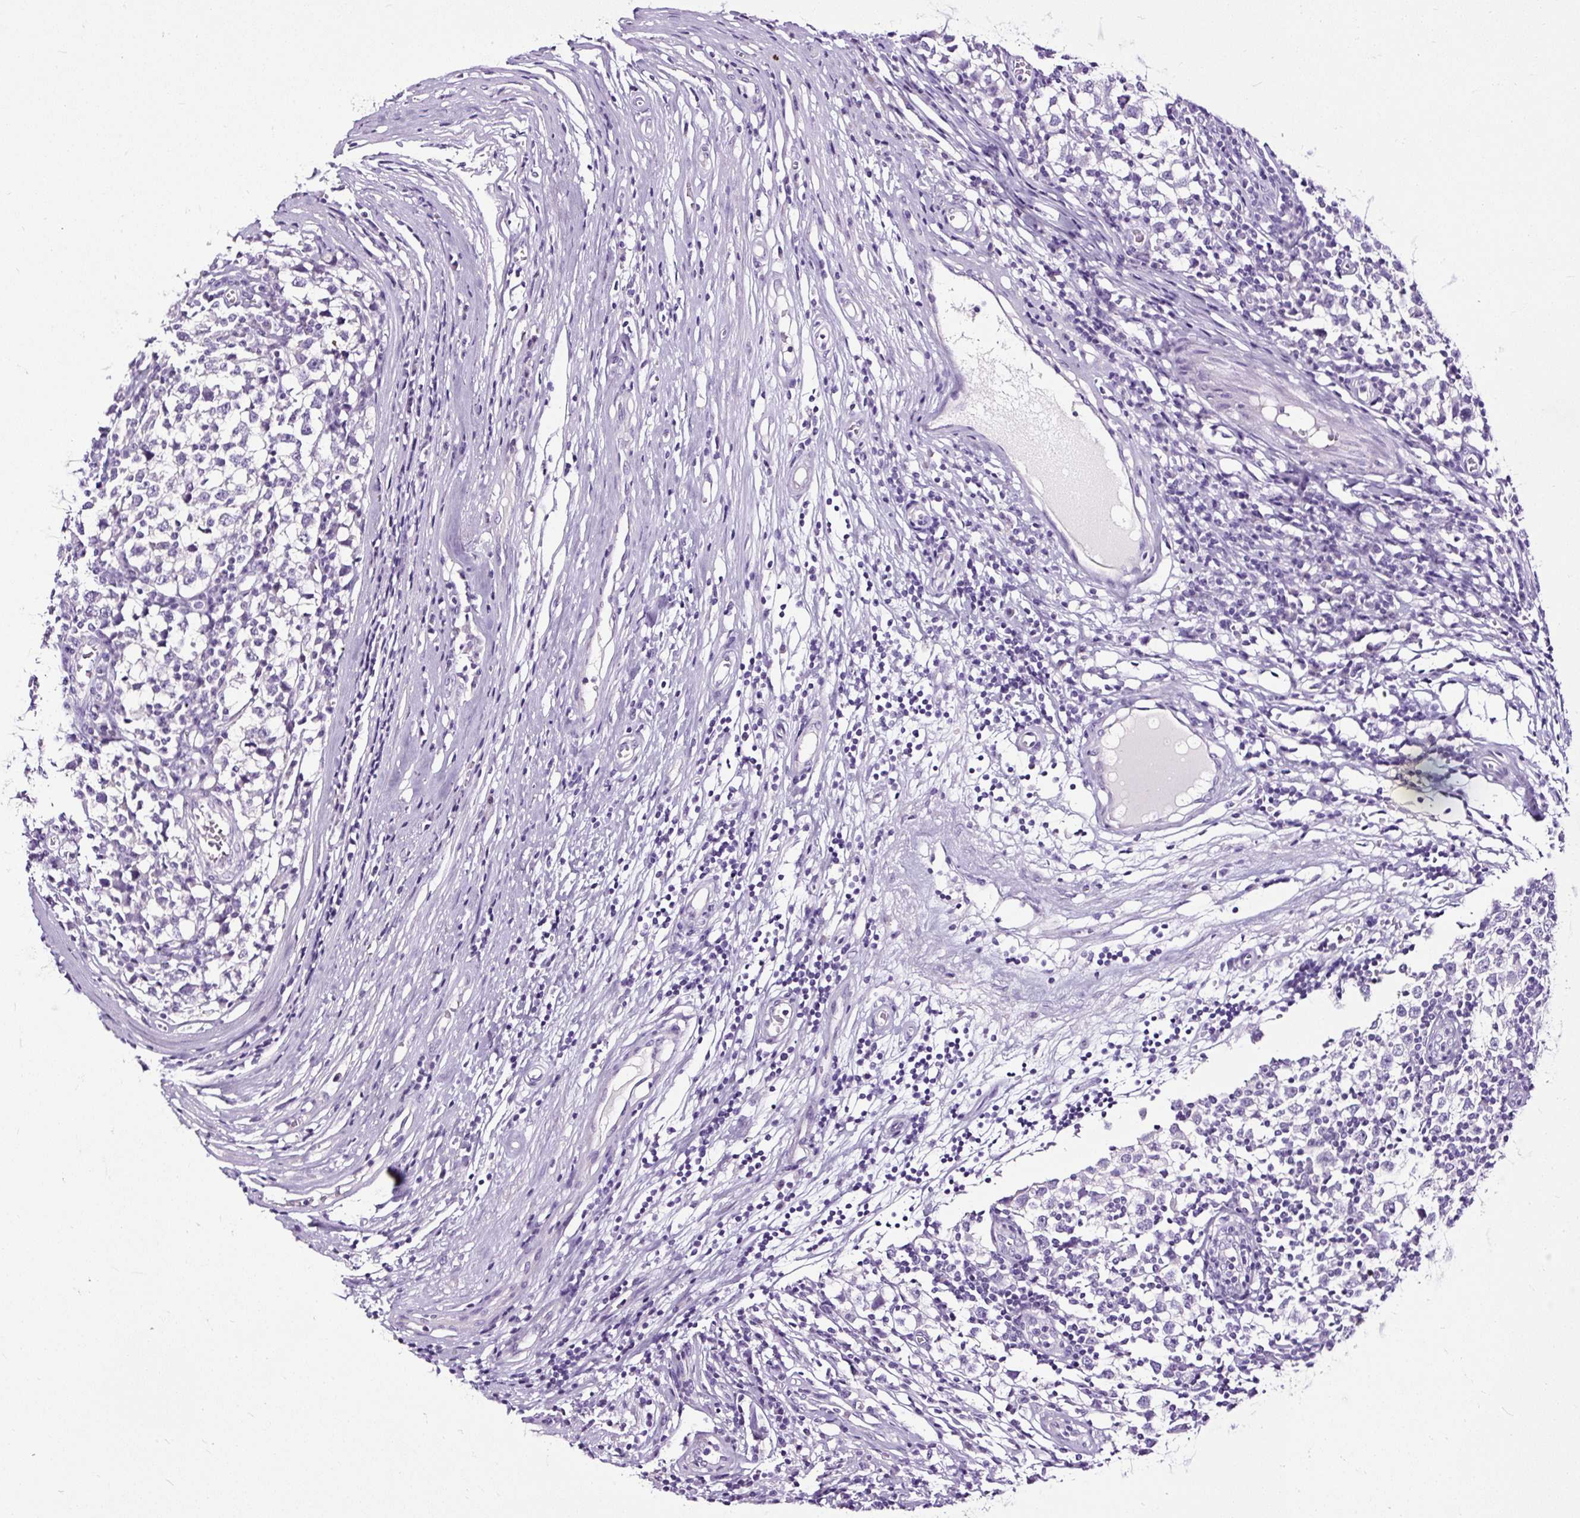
{"staining": {"intensity": "negative", "quantity": "none", "location": "none"}, "tissue": "testis cancer", "cell_type": "Tumor cells", "image_type": "cancer", "snomed": [{"axis": "morphology", "description": "Seminoma, NOS"}, {"axis": "topography", "description": "Testis"}], "caption": "The photomicrograph displays no staining of tumor cells in testis cancer (seminoma). The staining was performed using DAB (3,3'-diaminobenzidine) to visualize the protein expression in brown, while the nuclei were stained in blue with hematoxylin (Magnification: 20x).", "gene": "SLC7A8", "patient": {"sex": "male", "age": 65}}